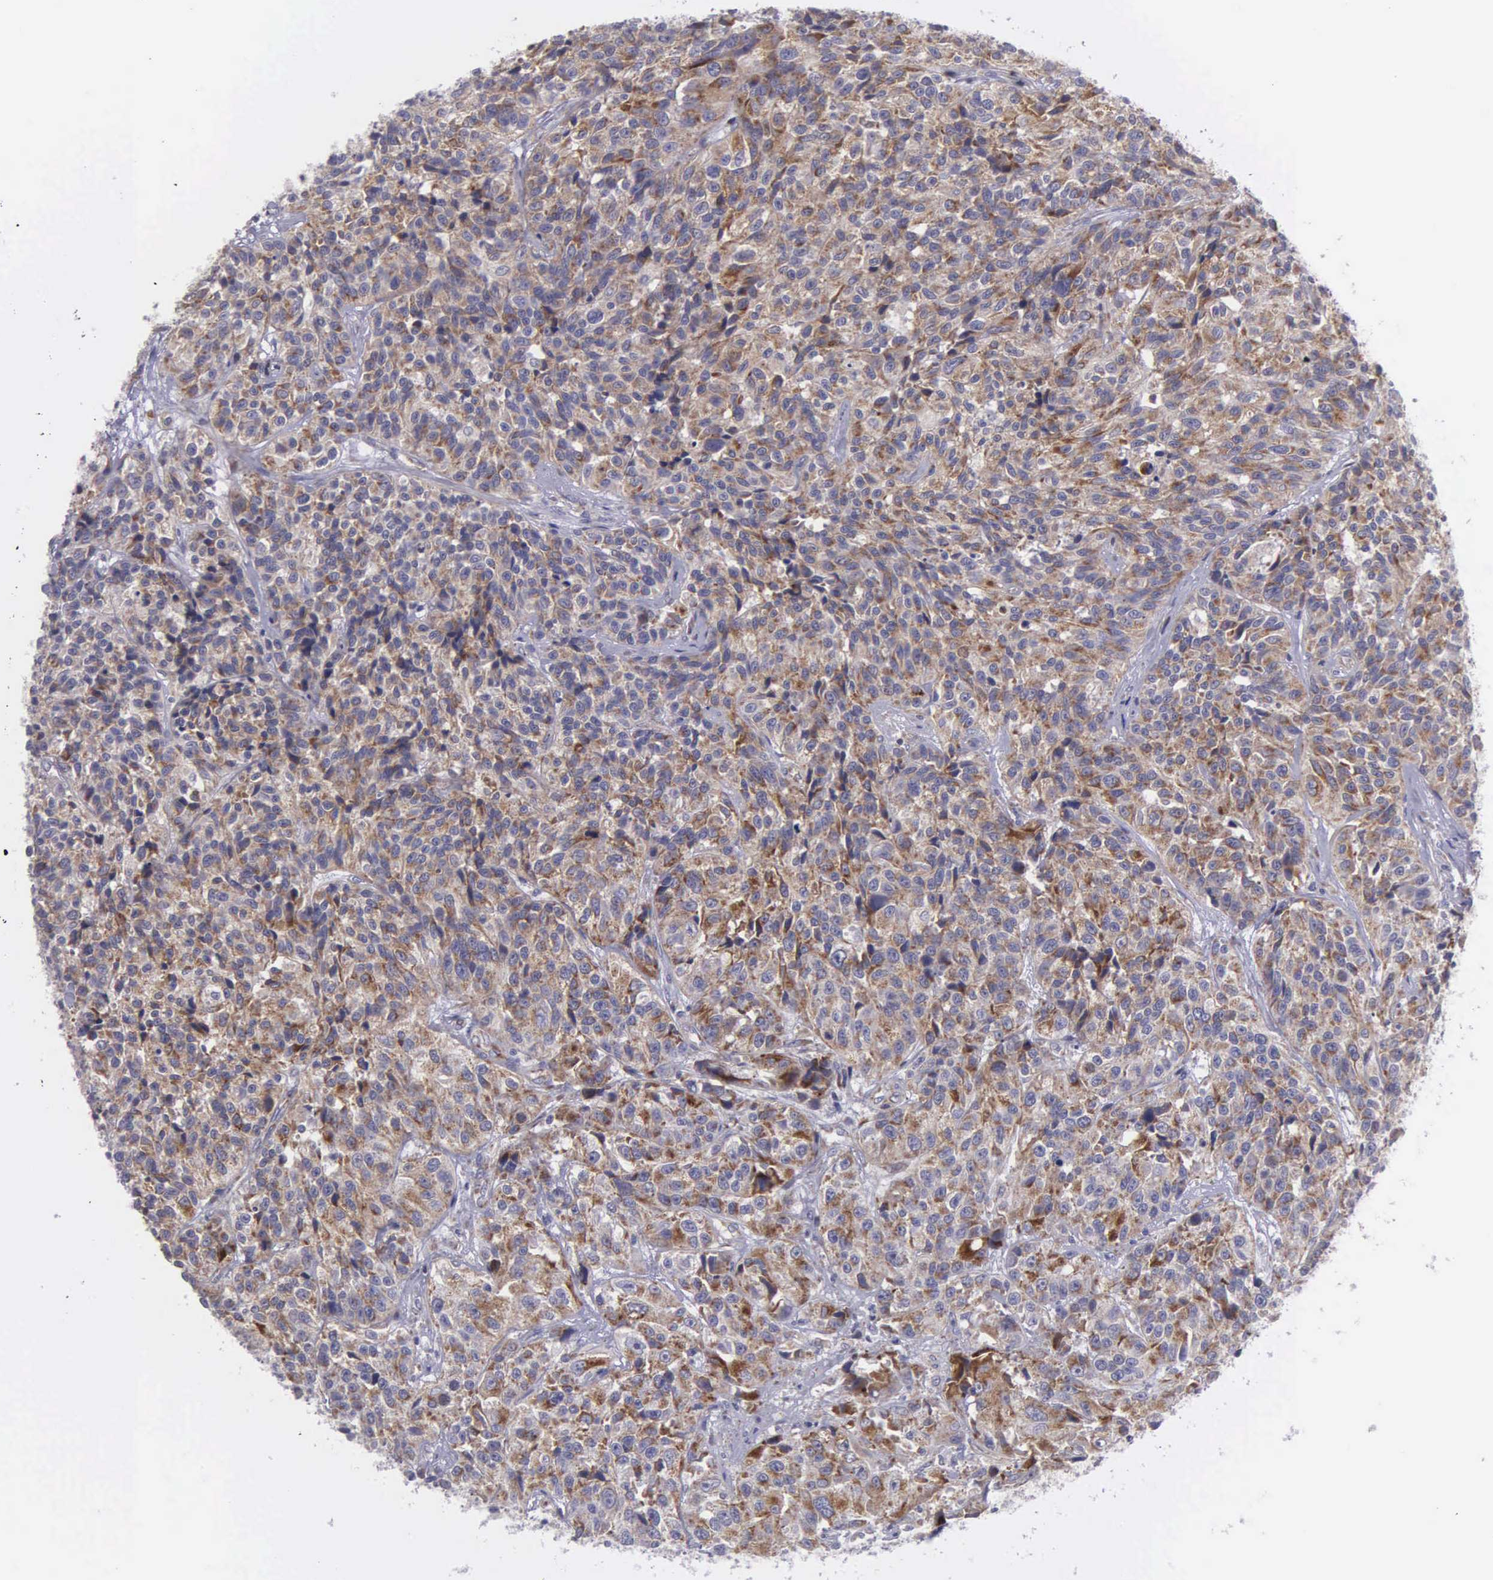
{"staining": {"intensity": "moderate", "quantity": ">75%", "location": "cytoplasmic/membranous"}, "tissue": "urothelial cancer", "cell_type": "Tumor cells", "image_type": "cancer", "snomed": [{"axis": "morphology", "description": "Urothelial carcinoma, High grade"}, {"axis": "topography", "description": "Urinary bladder"}], "caption": "Tumor cells demonstrate moderate cytoplasmic/membranous staining in approximately >75% of cells in high-grade urothelial carcinoma. (IHC, brightfield microscopy, high magnification).", "gene": "SYNJ2BP", "patient": {"sex": "female", "age": 81}}